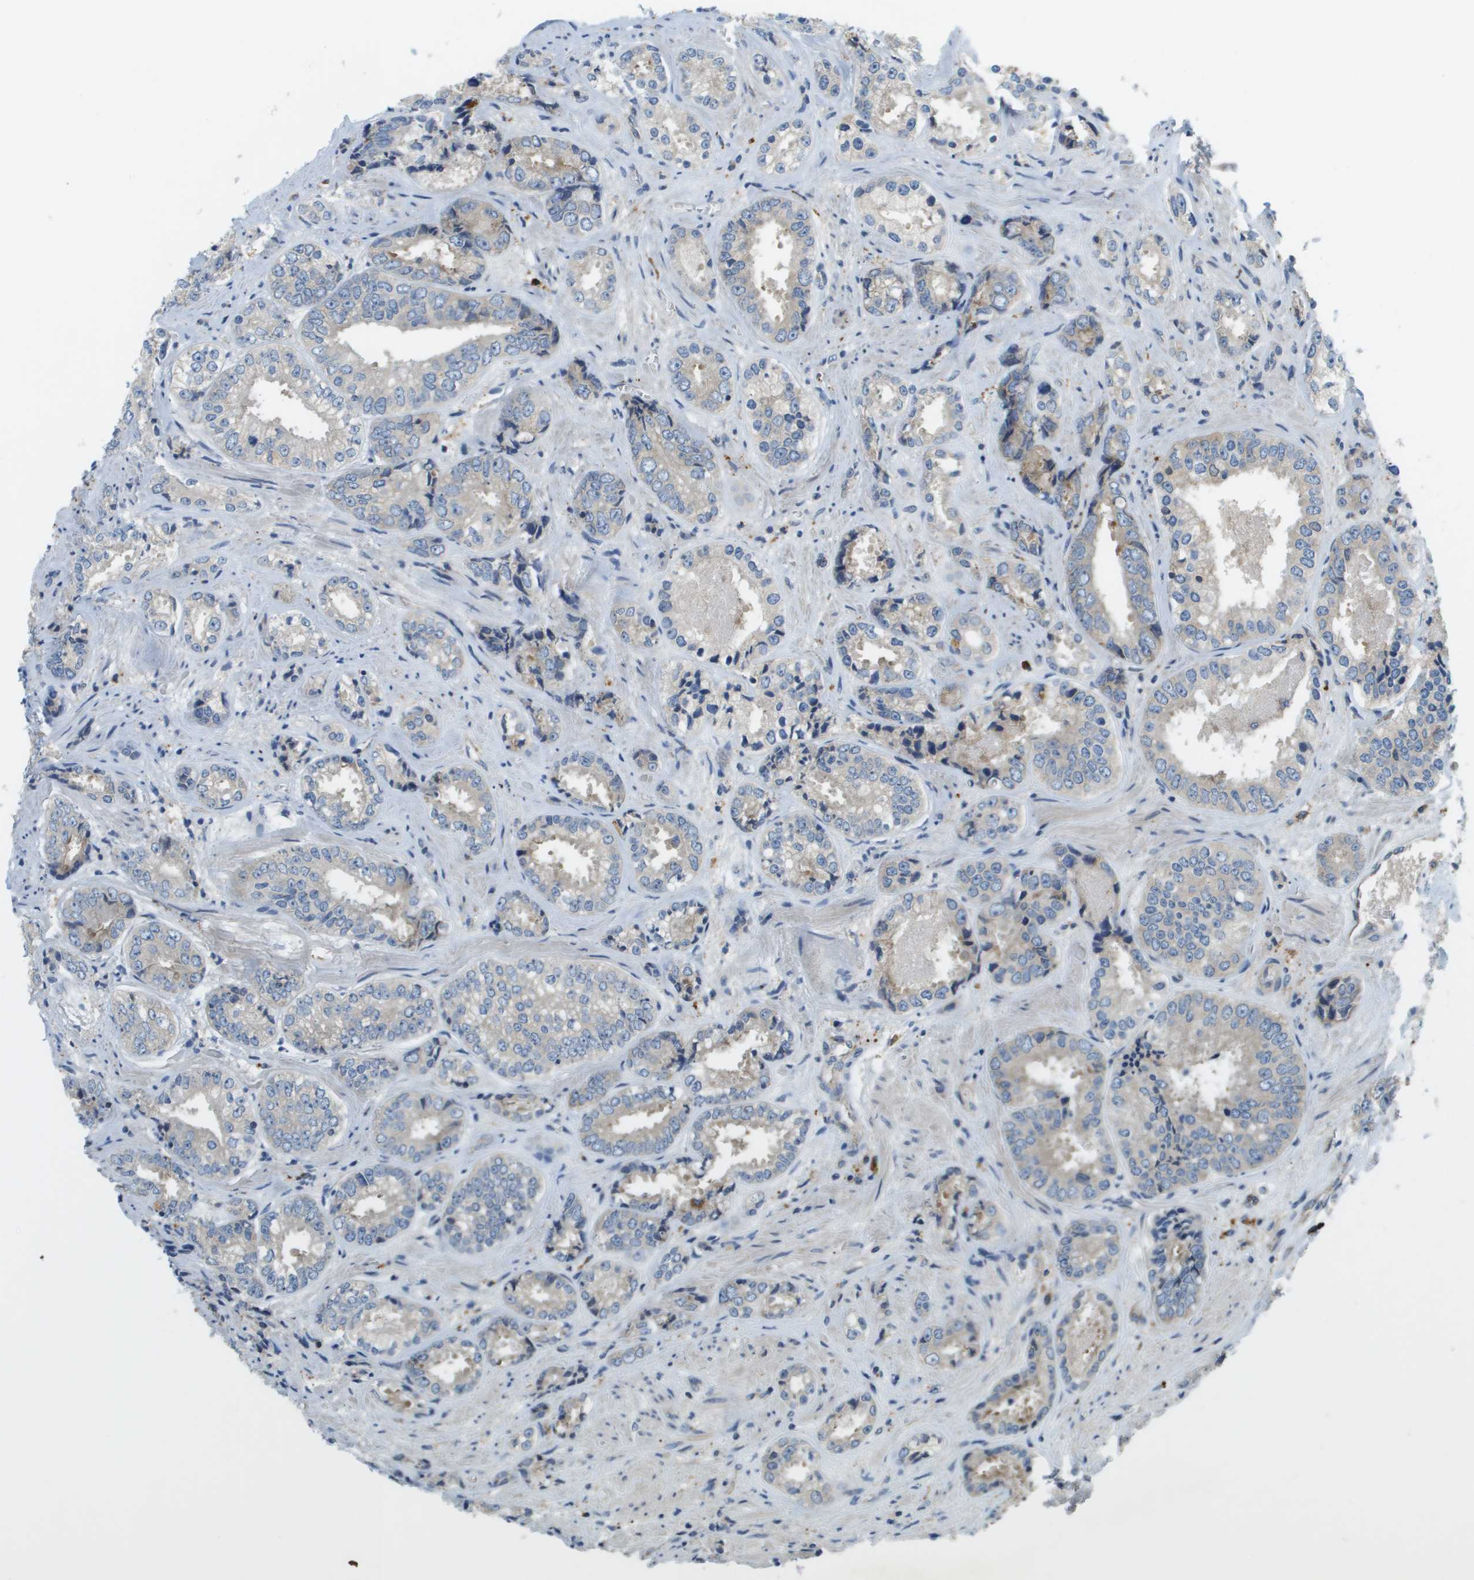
{"staining": {"intensity": "negative", "quantity": "none", "location": "none"}, "tissue": "prostate cancer", "cell_type": "Tumor cells", "image_type": "cancer", "snomed": [{"axis": "morphology", "description": "Adenocarcinoma, High grade"}, {"axis": "topography", "description": "Prostate"}], "caption": "High power microscopy histopathology image of an immunohistochemistry (IHC) photomicrograph of prostate cancer (high-grade adenocarcinoma), revealing no significant expression in tumor cells.", "gene": "SLC25A20", "patient": {"sex": "male", "age": 61}}